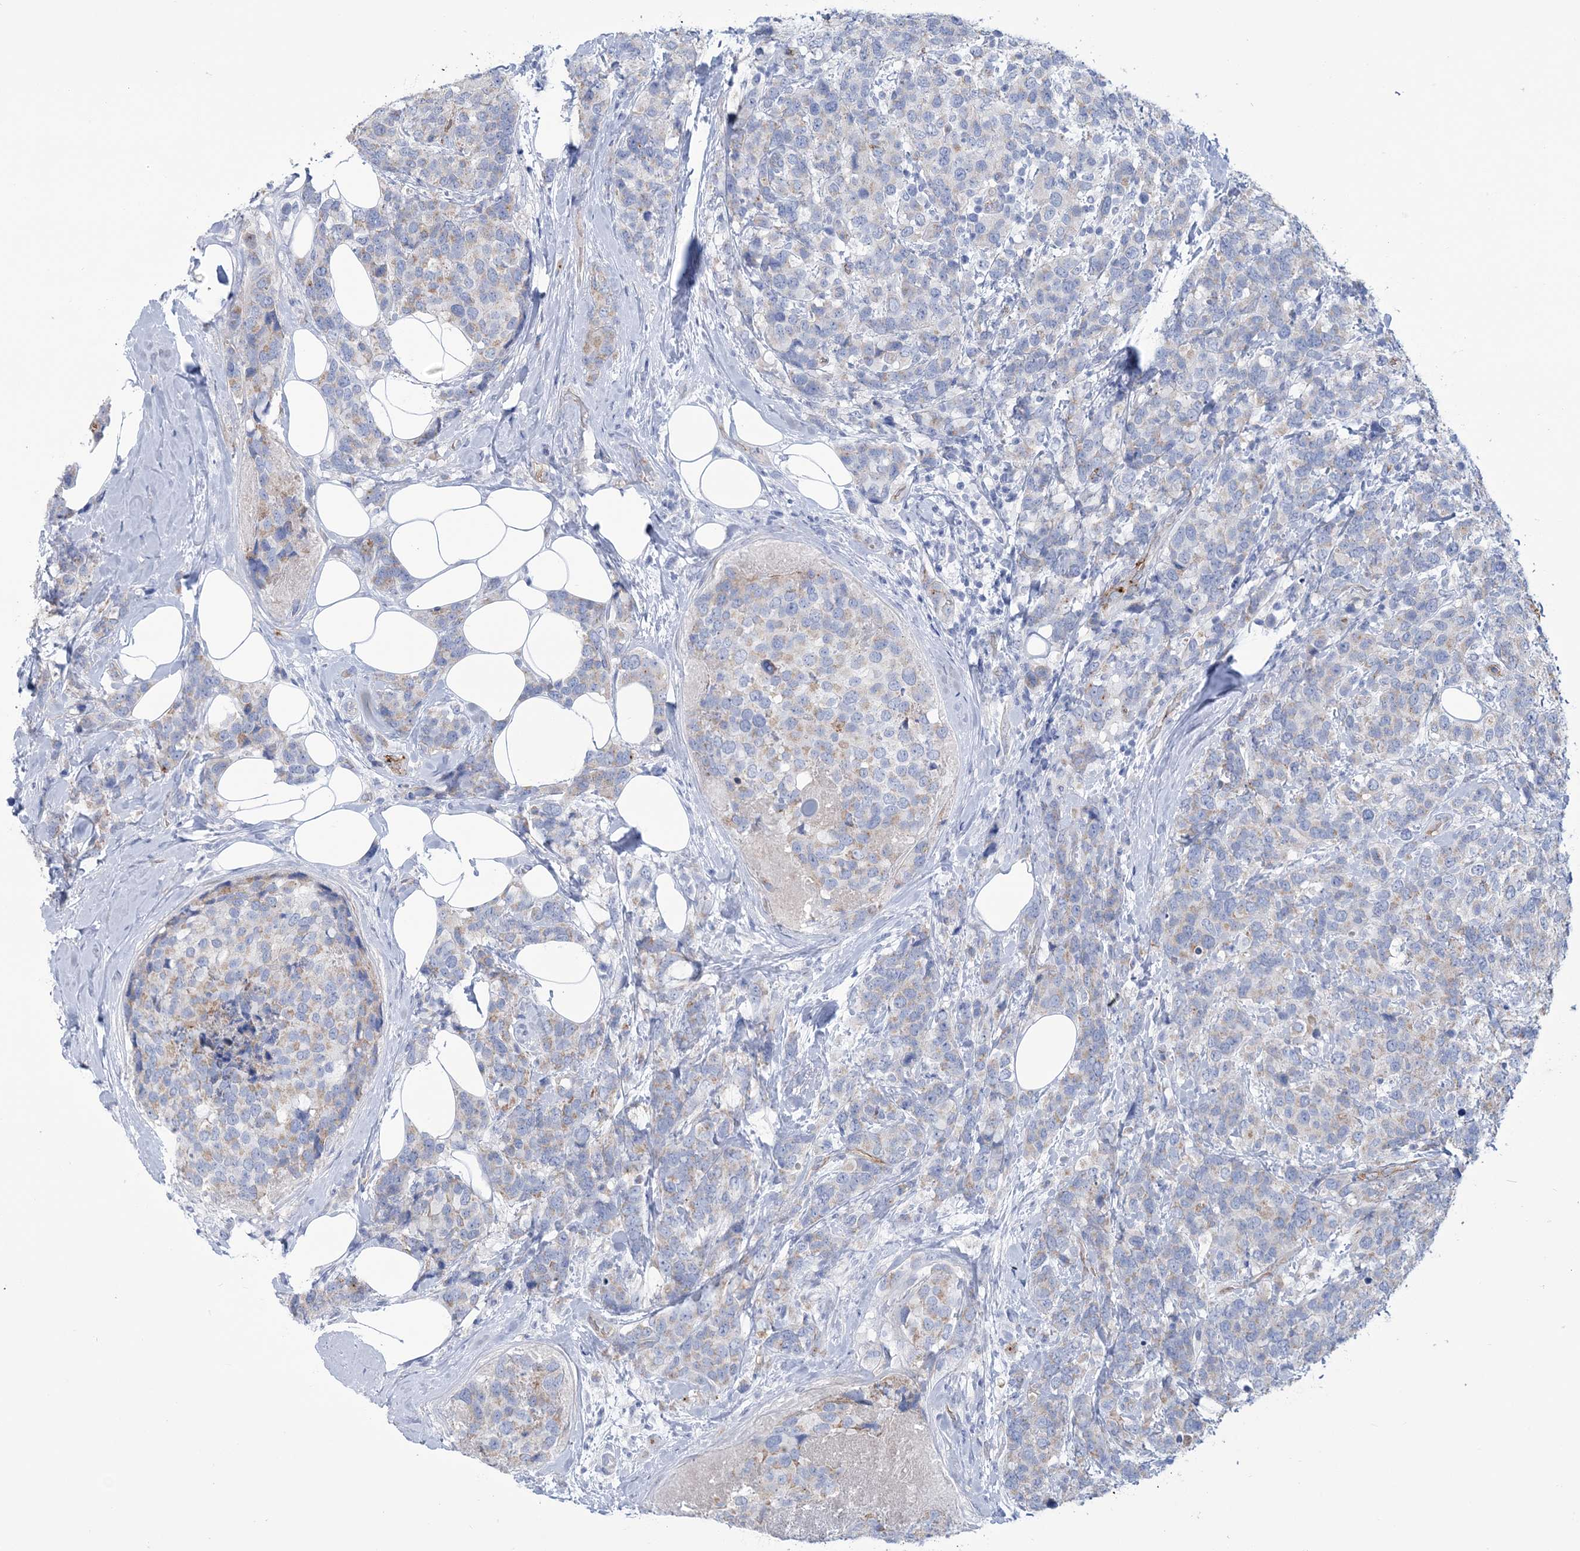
{"staining": {"intensity": "moderate", "quantity": "<25%", "location": "cytoplasmic/membranous"}, "tissue": "breast cancer", "cell_type": "Tumor cells", "image_type": "cancer", "snomed": [{"axis": "morphology", "description": "Lobular carcinoma"}, {"axis": "topography", "description": "Breast"}], "caption": "Protein expression analysis of human breast cancer reveals moderate cytoplasmic/membranous staining in about <25% of tumor cells. The staining is performed using DAB (3,3'-diaminobenzidine) brown chromogen to label protein expression. The nuclei are counter-stained blue using hematoxylin.", "gene": "RAB11FIP5", "patient": {"sex": "female", "age": 59}}